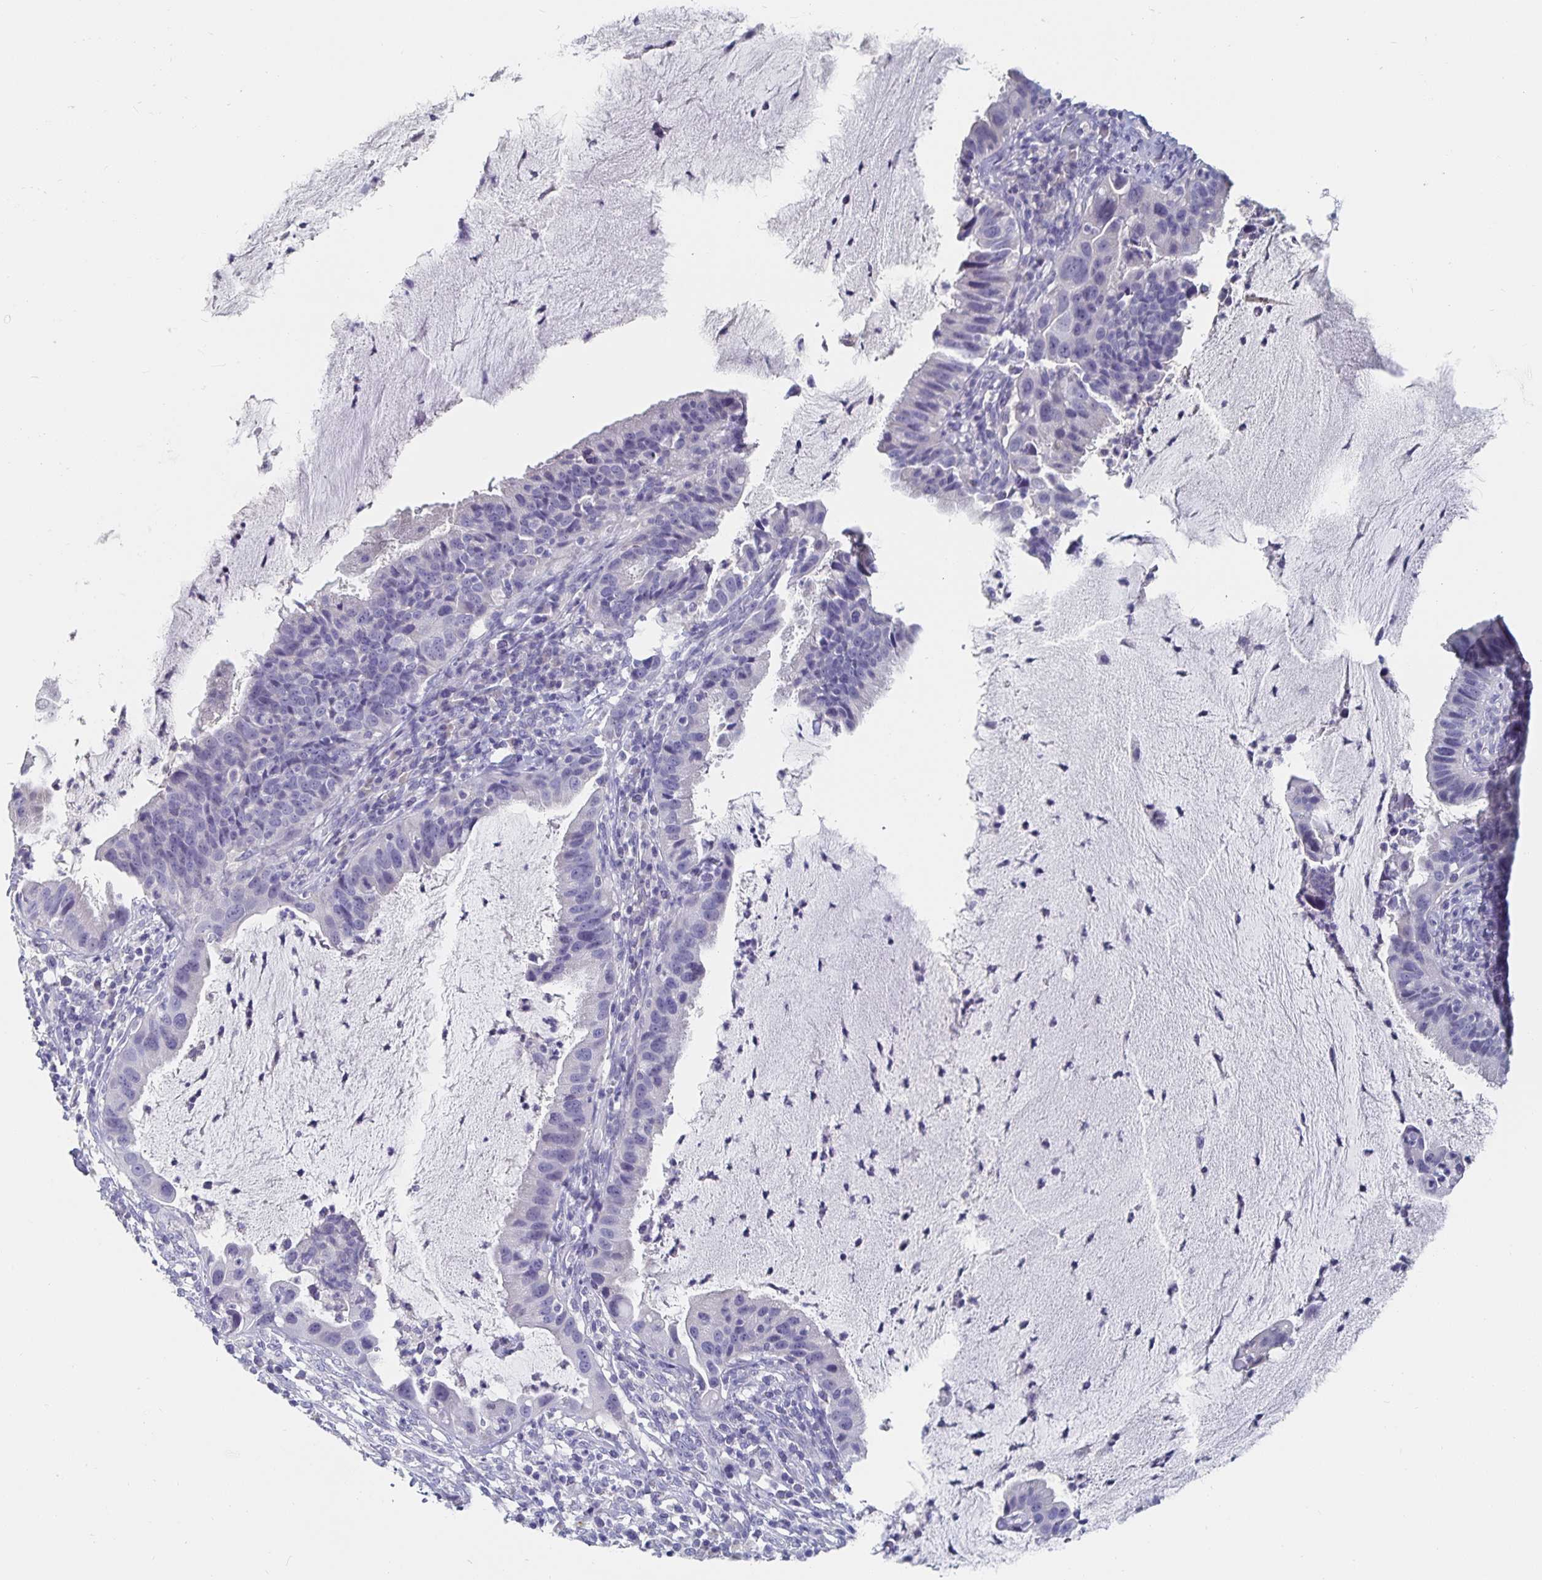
{"staining": {"intensity": "negative", "quantity": "none", "location": "none"}, "tissue": "cervical cancer", "cell_type": "Tumor cells", "image_type": "cancer", "snomed": [{"axis": "morphology", "description": "Adenocarcinoma, NOS"}, {"axis": "topography", "description": "Cervix"}], "caption": "This micrograph is of cervical cancer (adenocarcinoma) stained with IHC to label a protein in brown with the nuclei are counter-stained blue. There is no staining in tumor cells. The staining is performed using DAB (3,3'-diaminobenzidine) brown chromogen with nuclei counter-stained in using hematoxylin.", "gene": "CFAP69", "patient": {"sex": "female", "age": 34}}